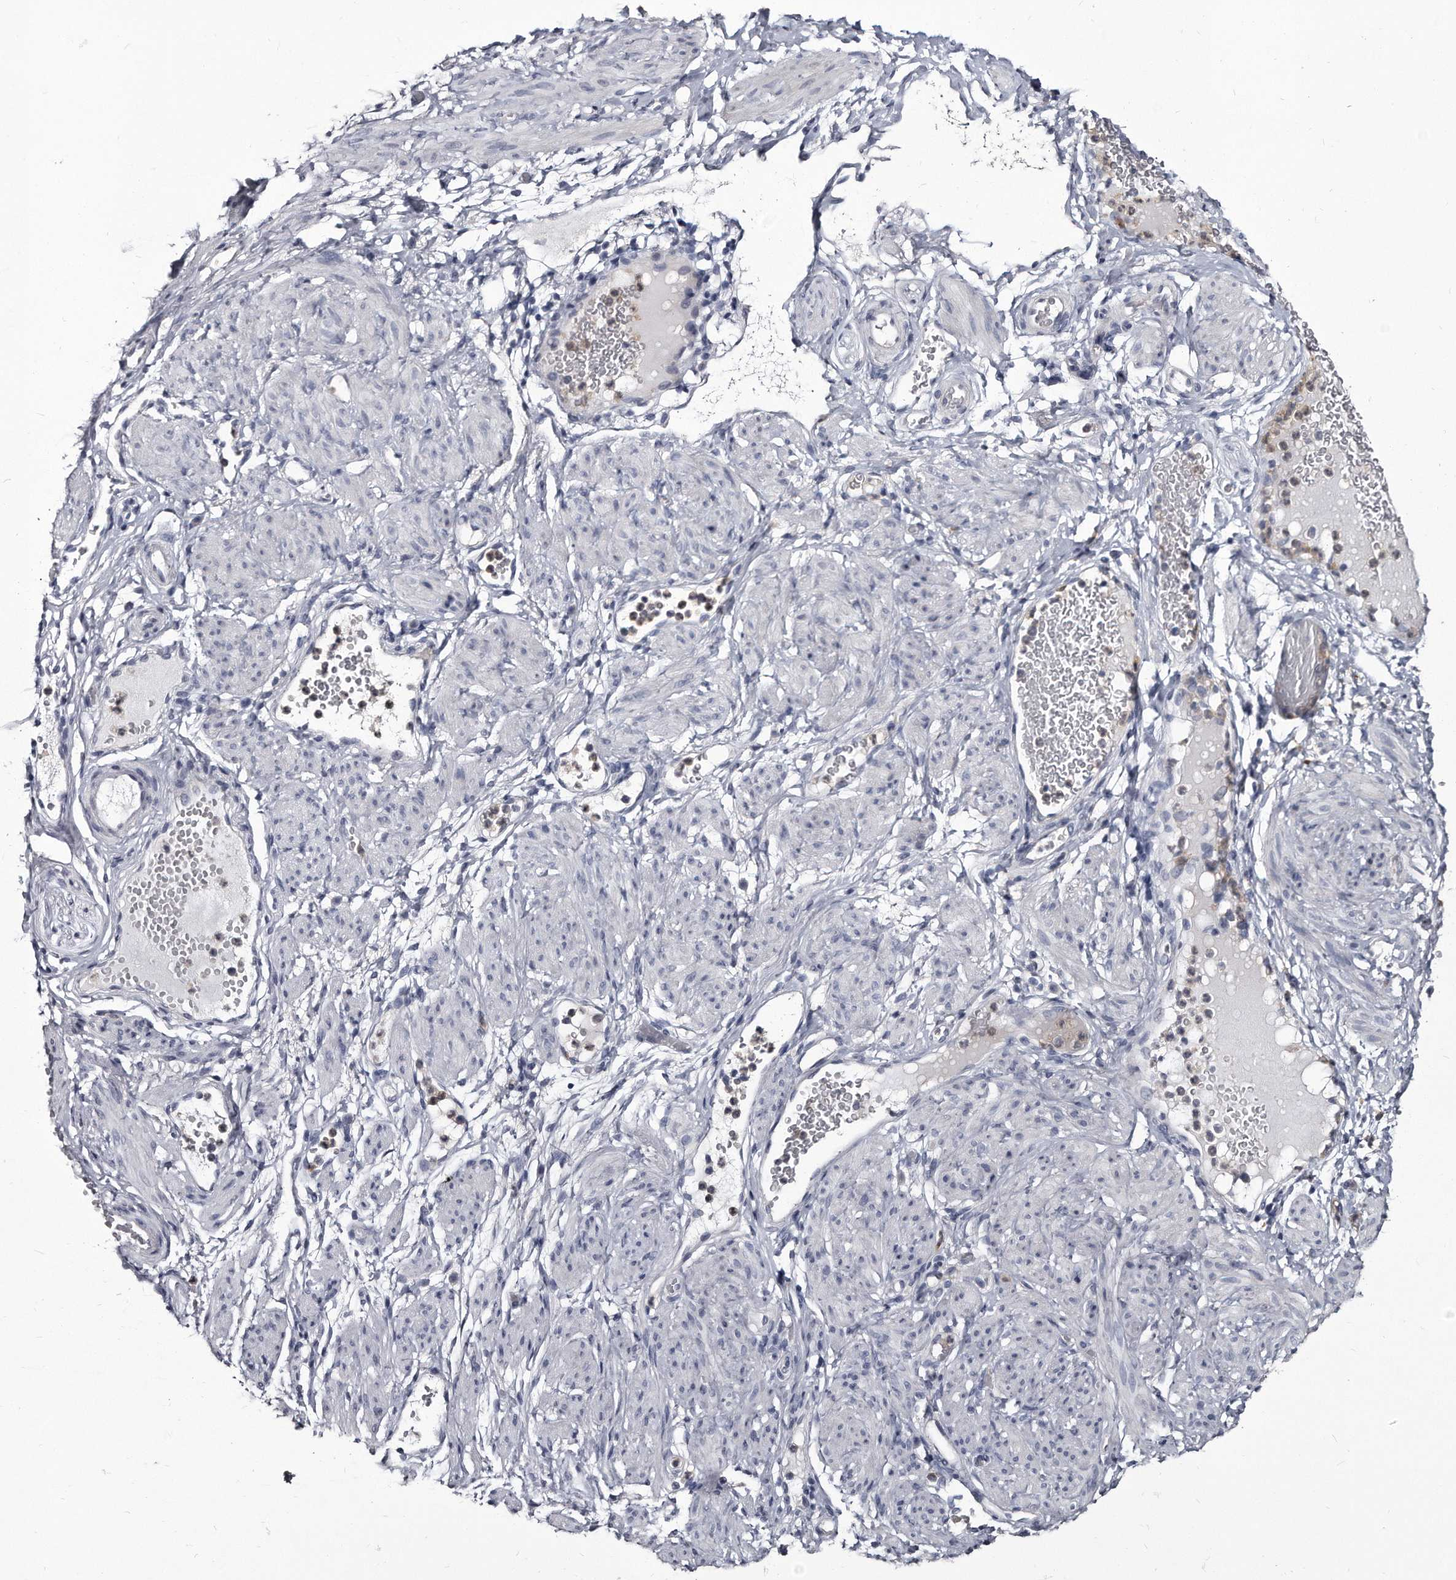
{"staining": {"intensity": "negative", "quantity": "none", "location": "none"}, "tissue": "adipose tissue", "cell_type": "Adipocytes", "image_type": "normal", "snomed": [{"axis": "morphology", "description": "Normal tissue, NOS"}, {"axis": "topography", "description": "Smooth muscle"}, {"axis": "topography", "description": "Peripheral nerve tissue"}], "caption": "The micrograph shows no staining of adipocytes in unremarkable adipose tissue.", "gene": "GAPVD1", "patient": {"sex": "female", "age": 39}}